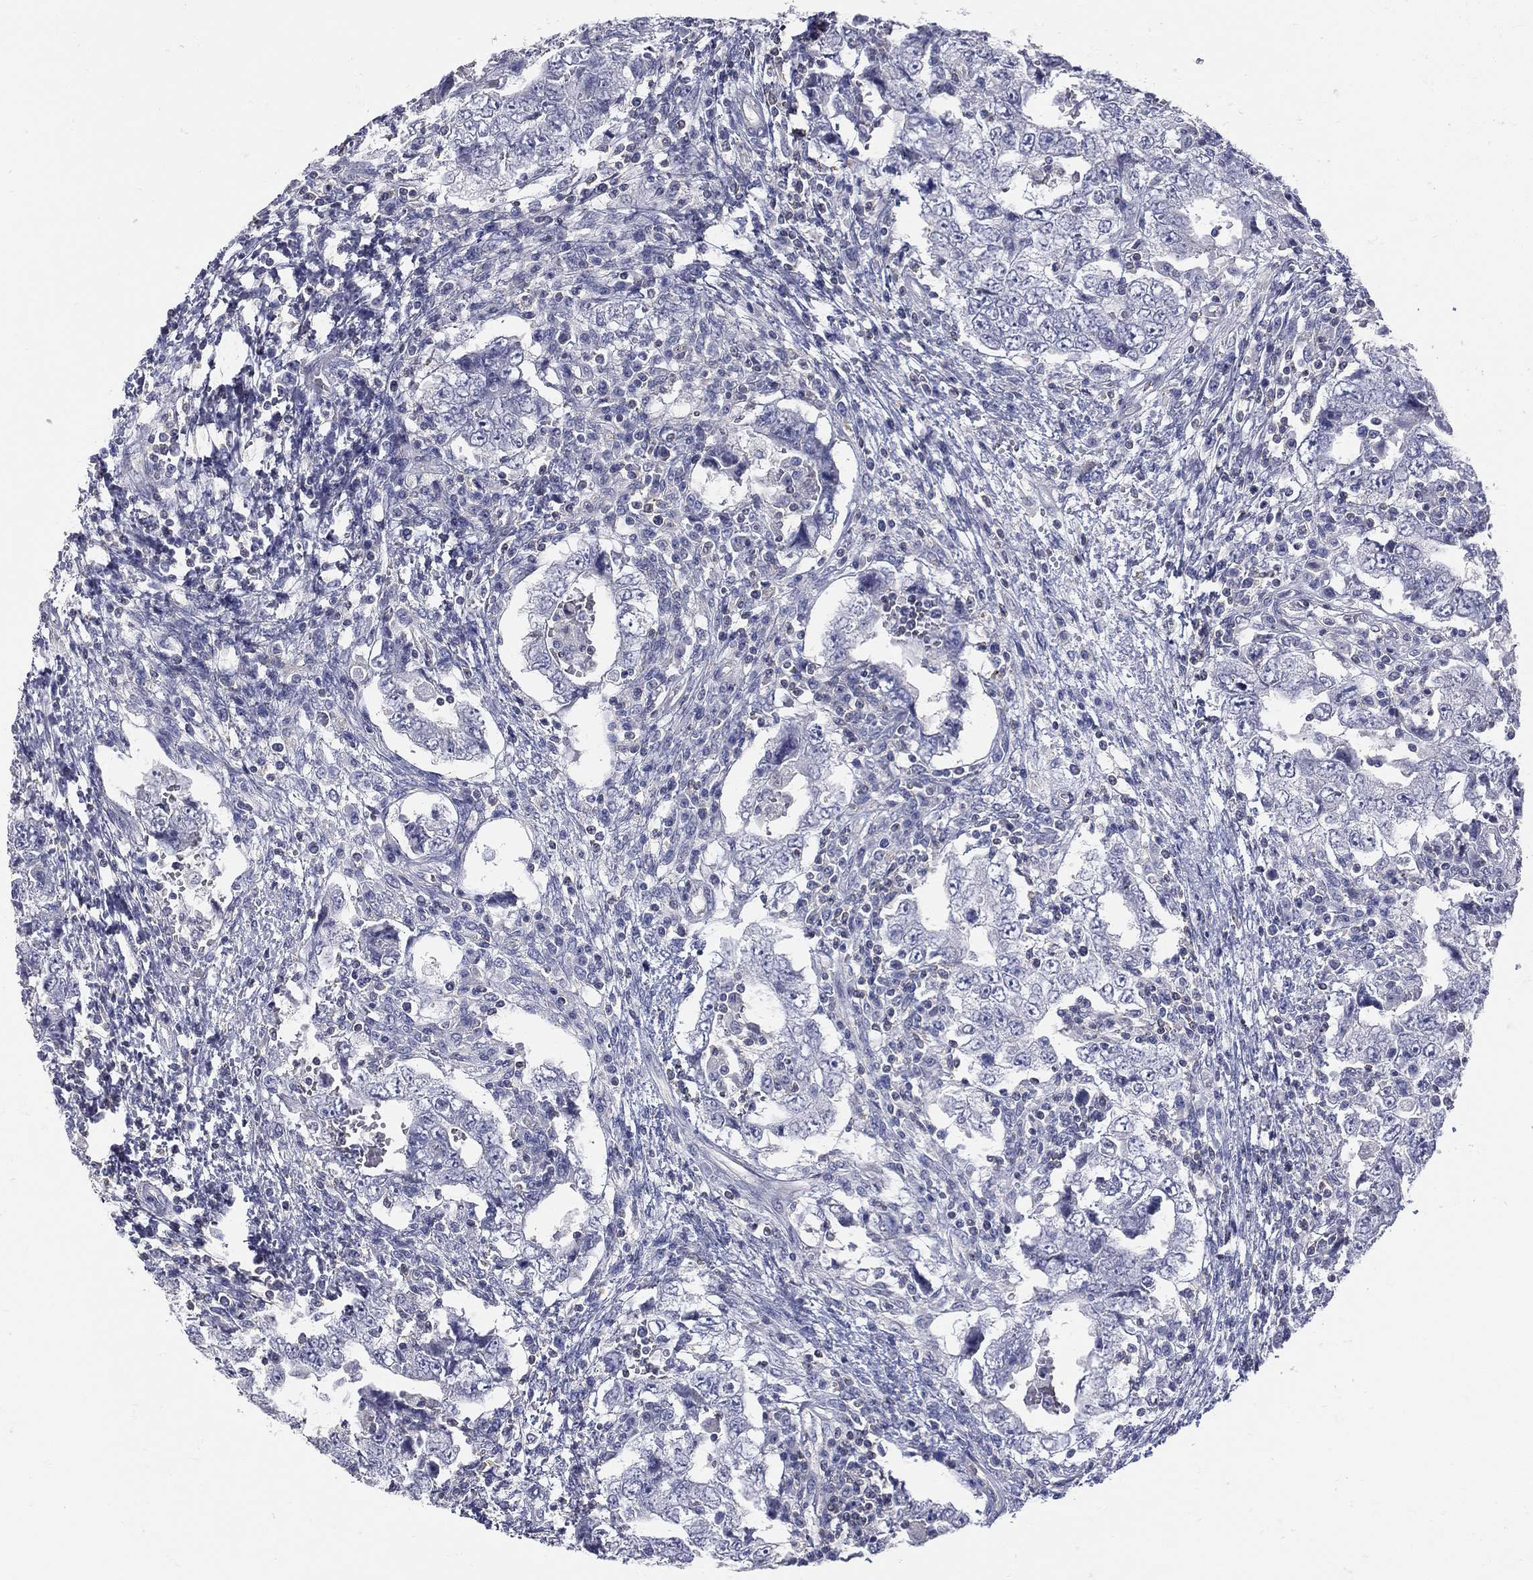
{"staining": {"intensity": "negative", "quantity": "none", "location": "none"}, "tissue": "testis cancer", "cell_type": "Tumor cells", "image_type": "cancer", "snomed": [{"axis": "morphology", "description": "Carcinoma, Embryonal, NOS"}, {"axis": "topography", "description": "Testis"}], "caption": "Image shows no significant protein staining in tumor cells of testis cancer.", "gene": "ETNPPL", "patient": {"sex": "male", "age": 26}}